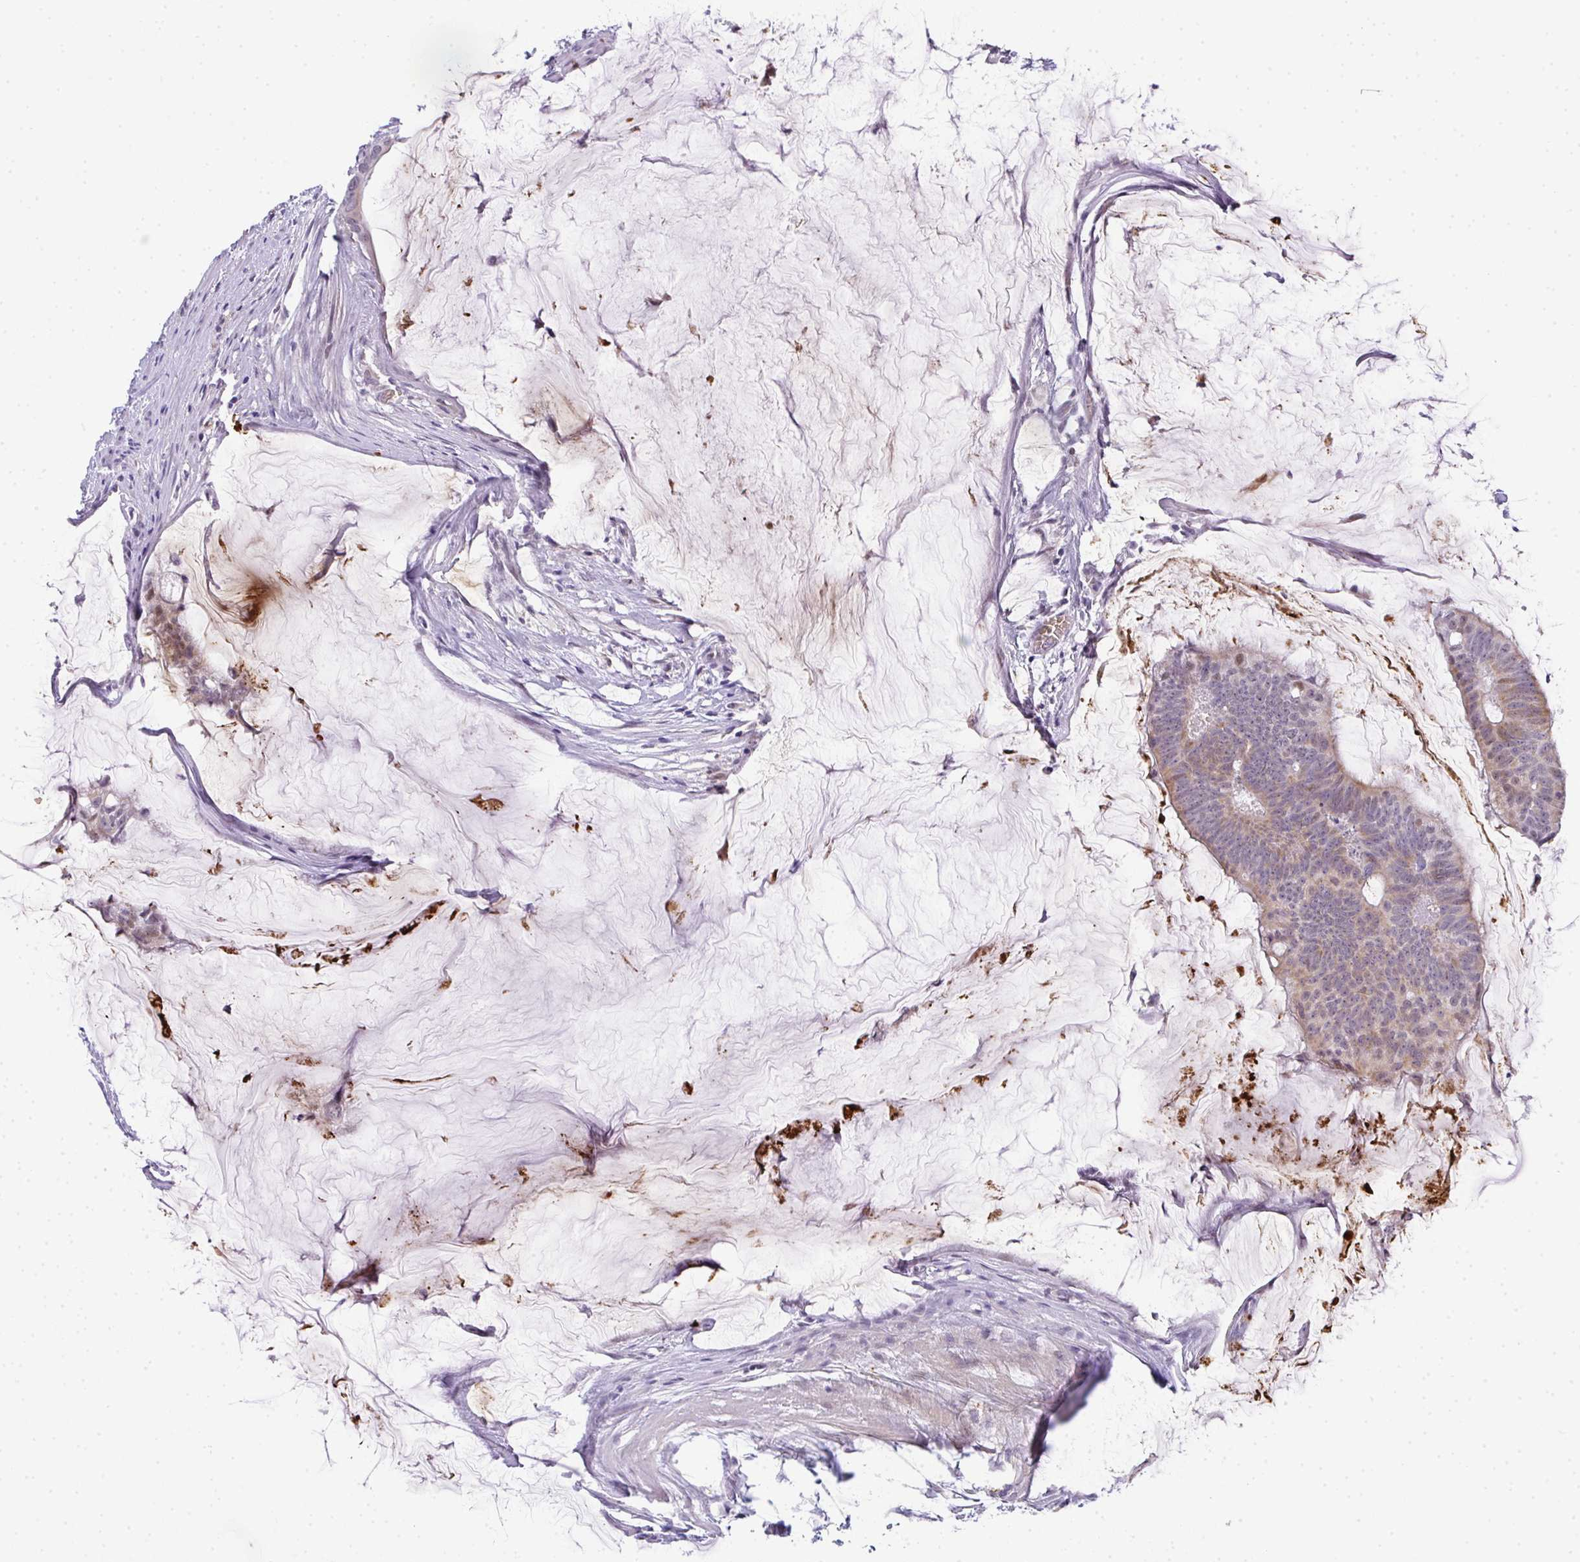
{"staining": {"intensity": "weak", "quantity": "<25%", "location": "nuclear"}, "tissue": "colorectal cancer", "cell_type": "Tumor cells", "image_type": "cancer", "snomed": [{"axis": "morphology", "description": "Adenocarcinoma, NOS"}, {"axis": "topography", "description": "Colon"}], "caption": "Histopathology image shows no protein positivity in tumor cells of colorectal cancer tissue.", "gene": "TNMD", "patient": {"sex": "male", "age": 62}}